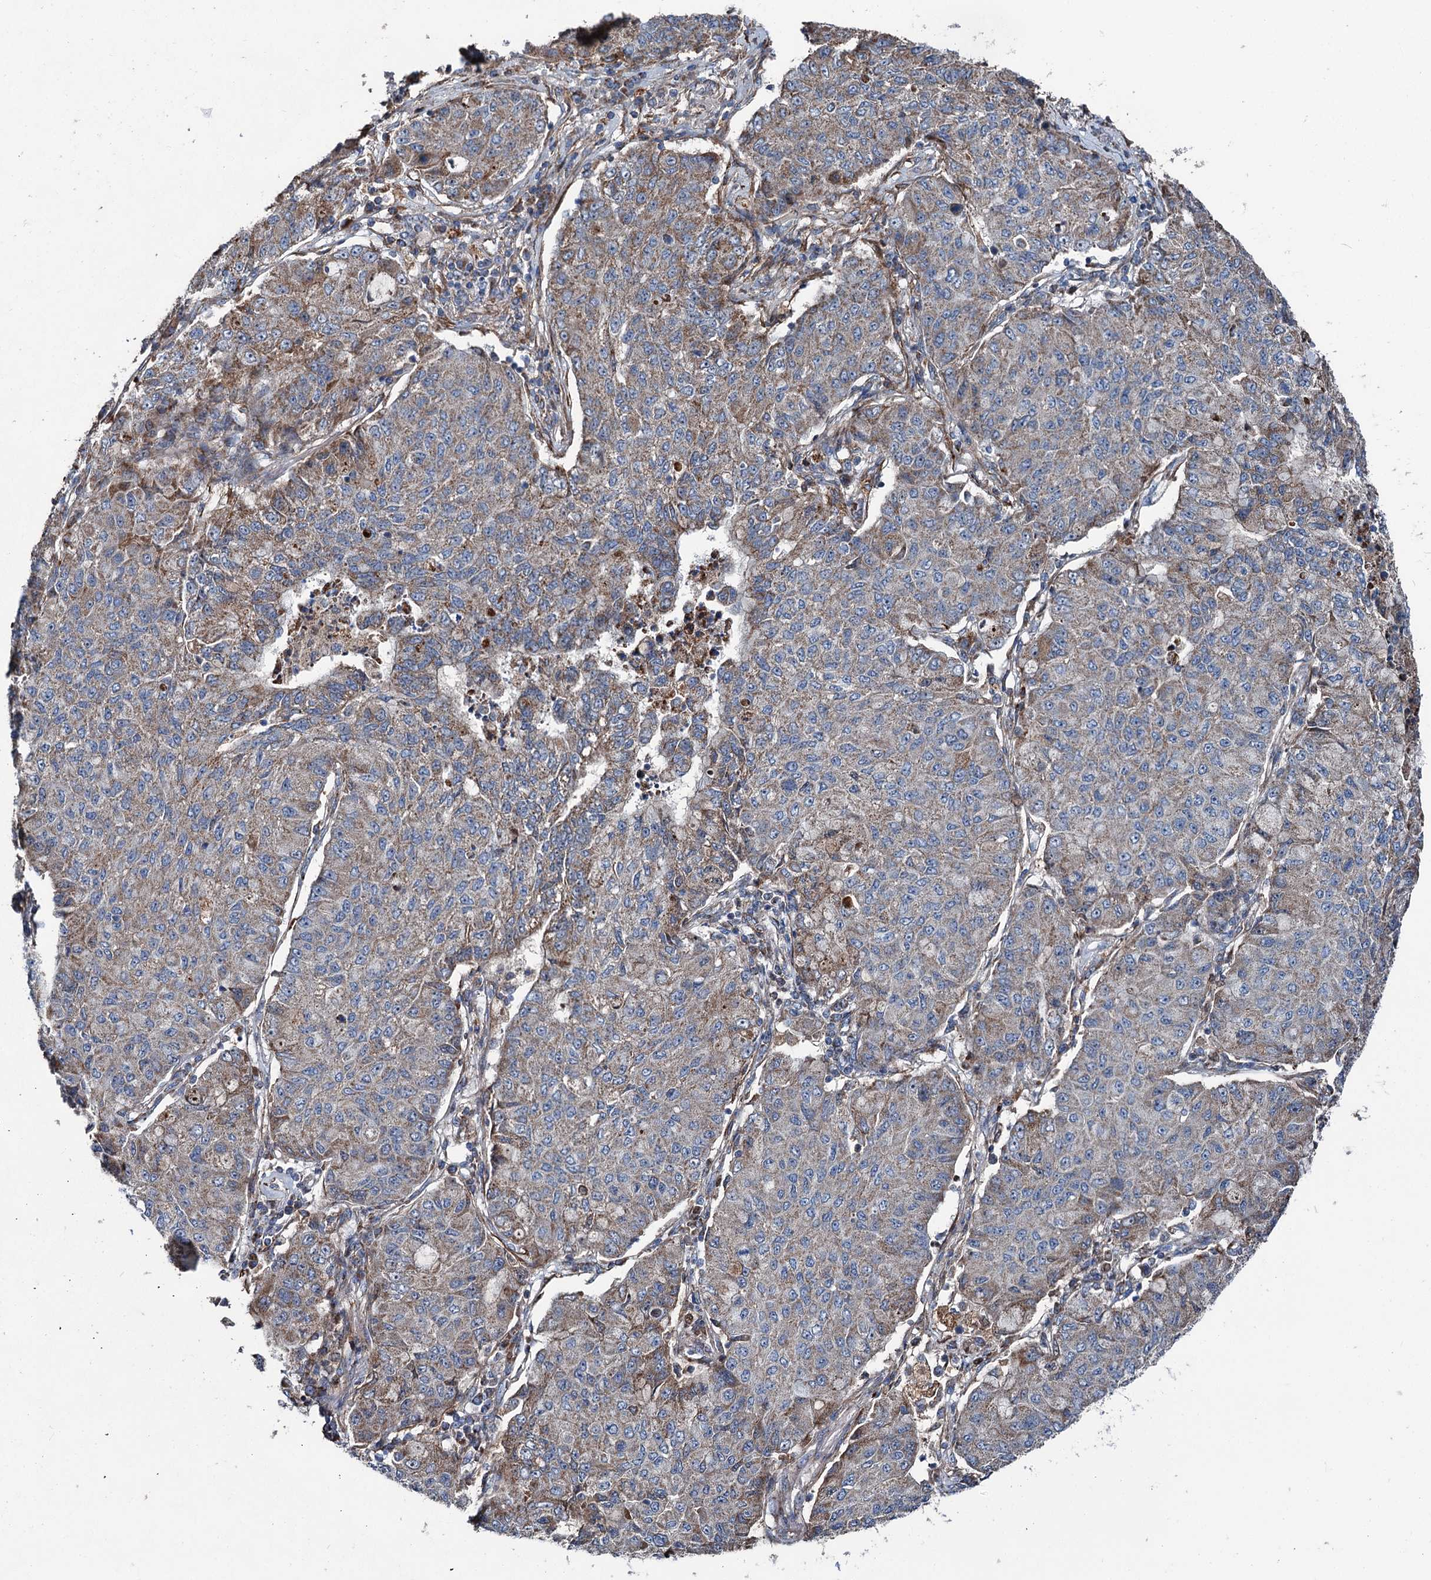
{"staining": {"intensity": "moderate", "quantity": "25%-75%", "location": "cytoplasmic/membranous"}, "tissue": "lung cancer", "cell_type": "Tumor cells", "image_type": "cancer", "snomed": [{"axis": "morphology", "description": "Squamous cell carcinoma, NOS"}, {"axis": "topography", "description": "Lung"}], "caption": "Protein analysis of lung cancer tissue exhibits moderate cytoplasmic/membranous staining in about 25%-75% of tumor cells.", "gene": "DDIAS", "patient": {"sex": "male", "age": 74}}